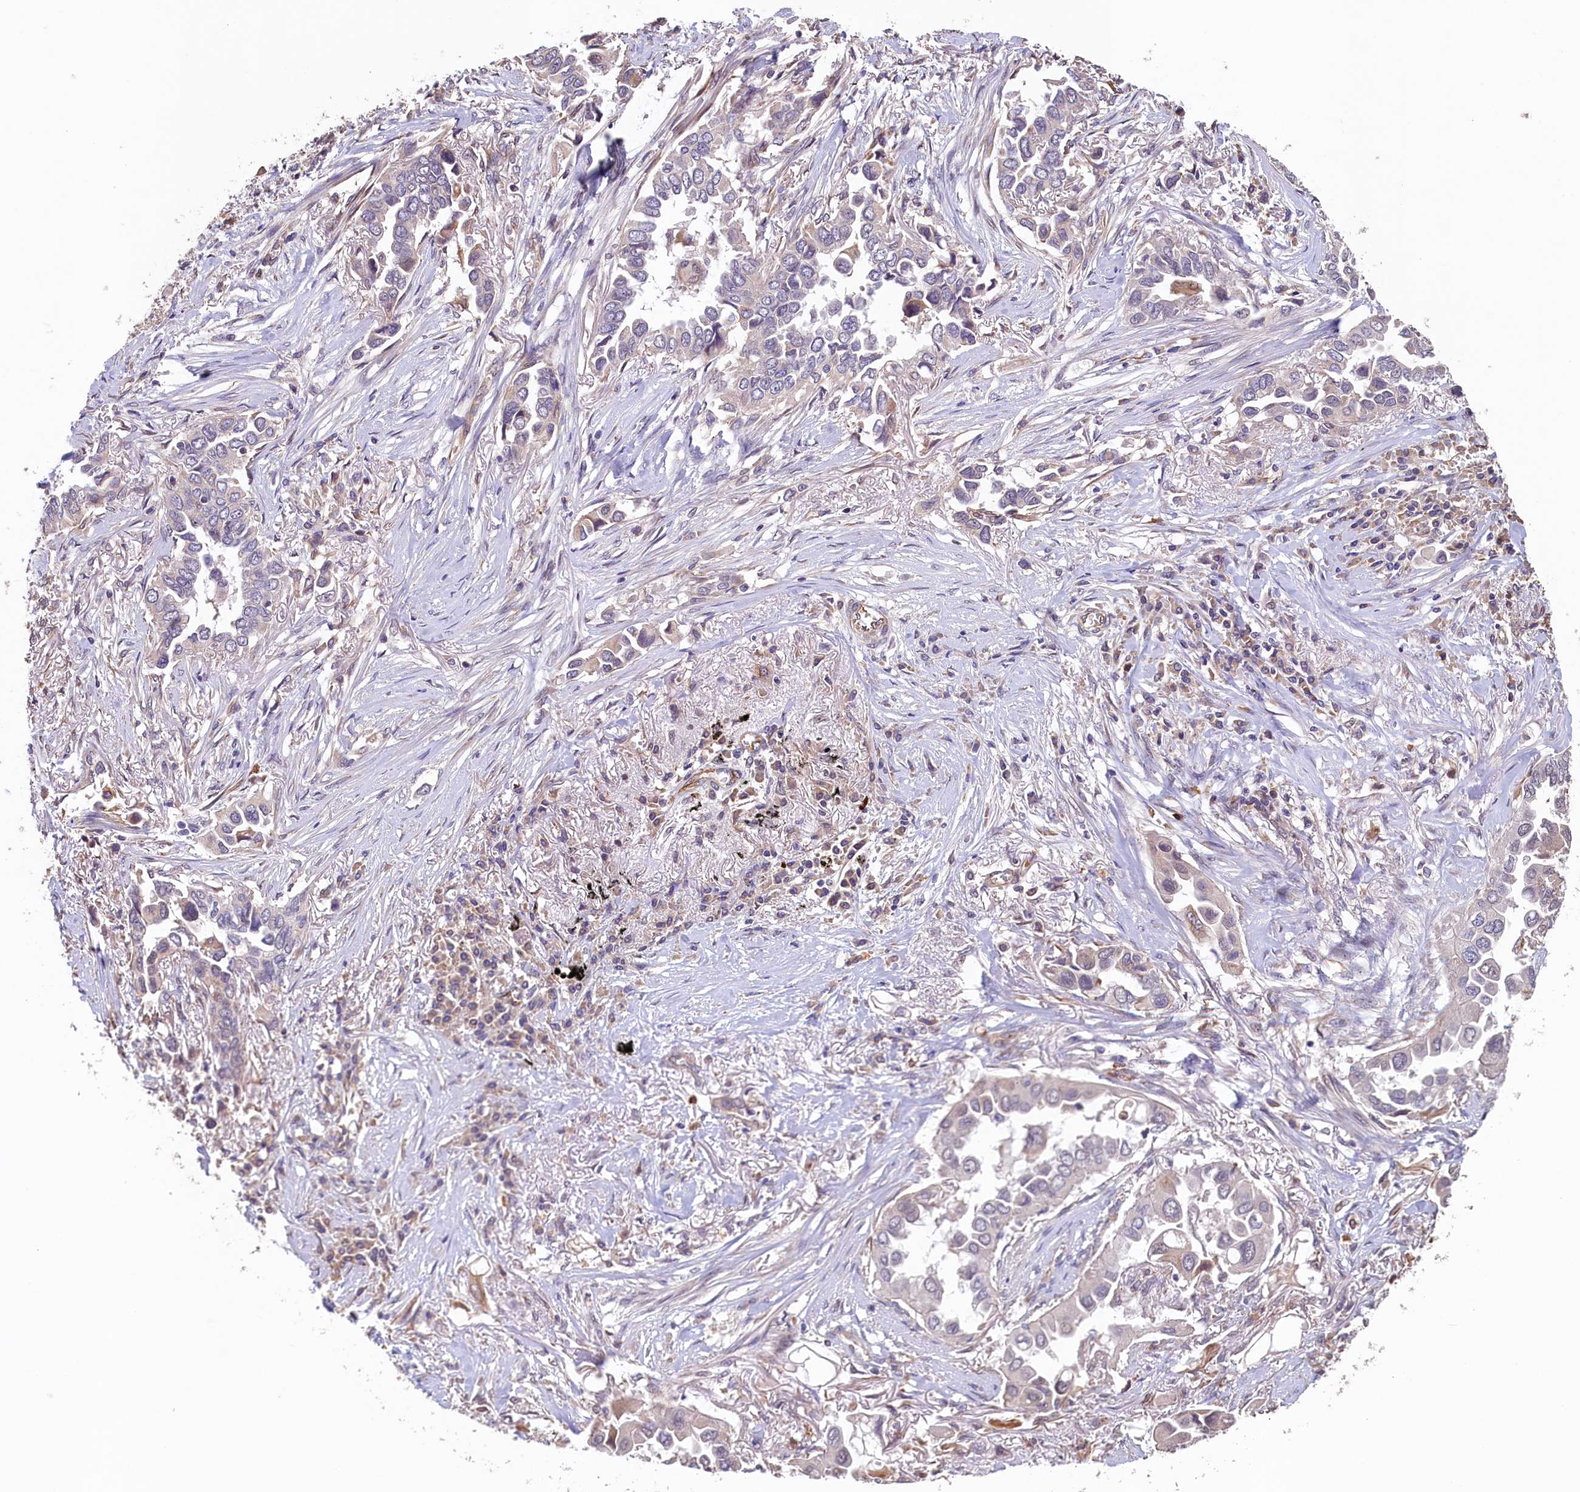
{"staining": {"intensity": "negative", "quantity": "none", "location": "none"}, "tissue": "lung cancer", "cell_type": "Tumor cells", "image_type": "cancer", "snomed": [{"axis": "morphology", "description": "Adenocarcinoma, NOS"}, {"axis": "topography", "description": "Lung"}], "caption": "Immunohistochemistry histopathology image of lung cancer (adenocarcinoma) stained for a protein (brown), which shows no staining in tumor cells.", "gene": "ACSBG1", "patient": {"sex": "female", "age": 76}}